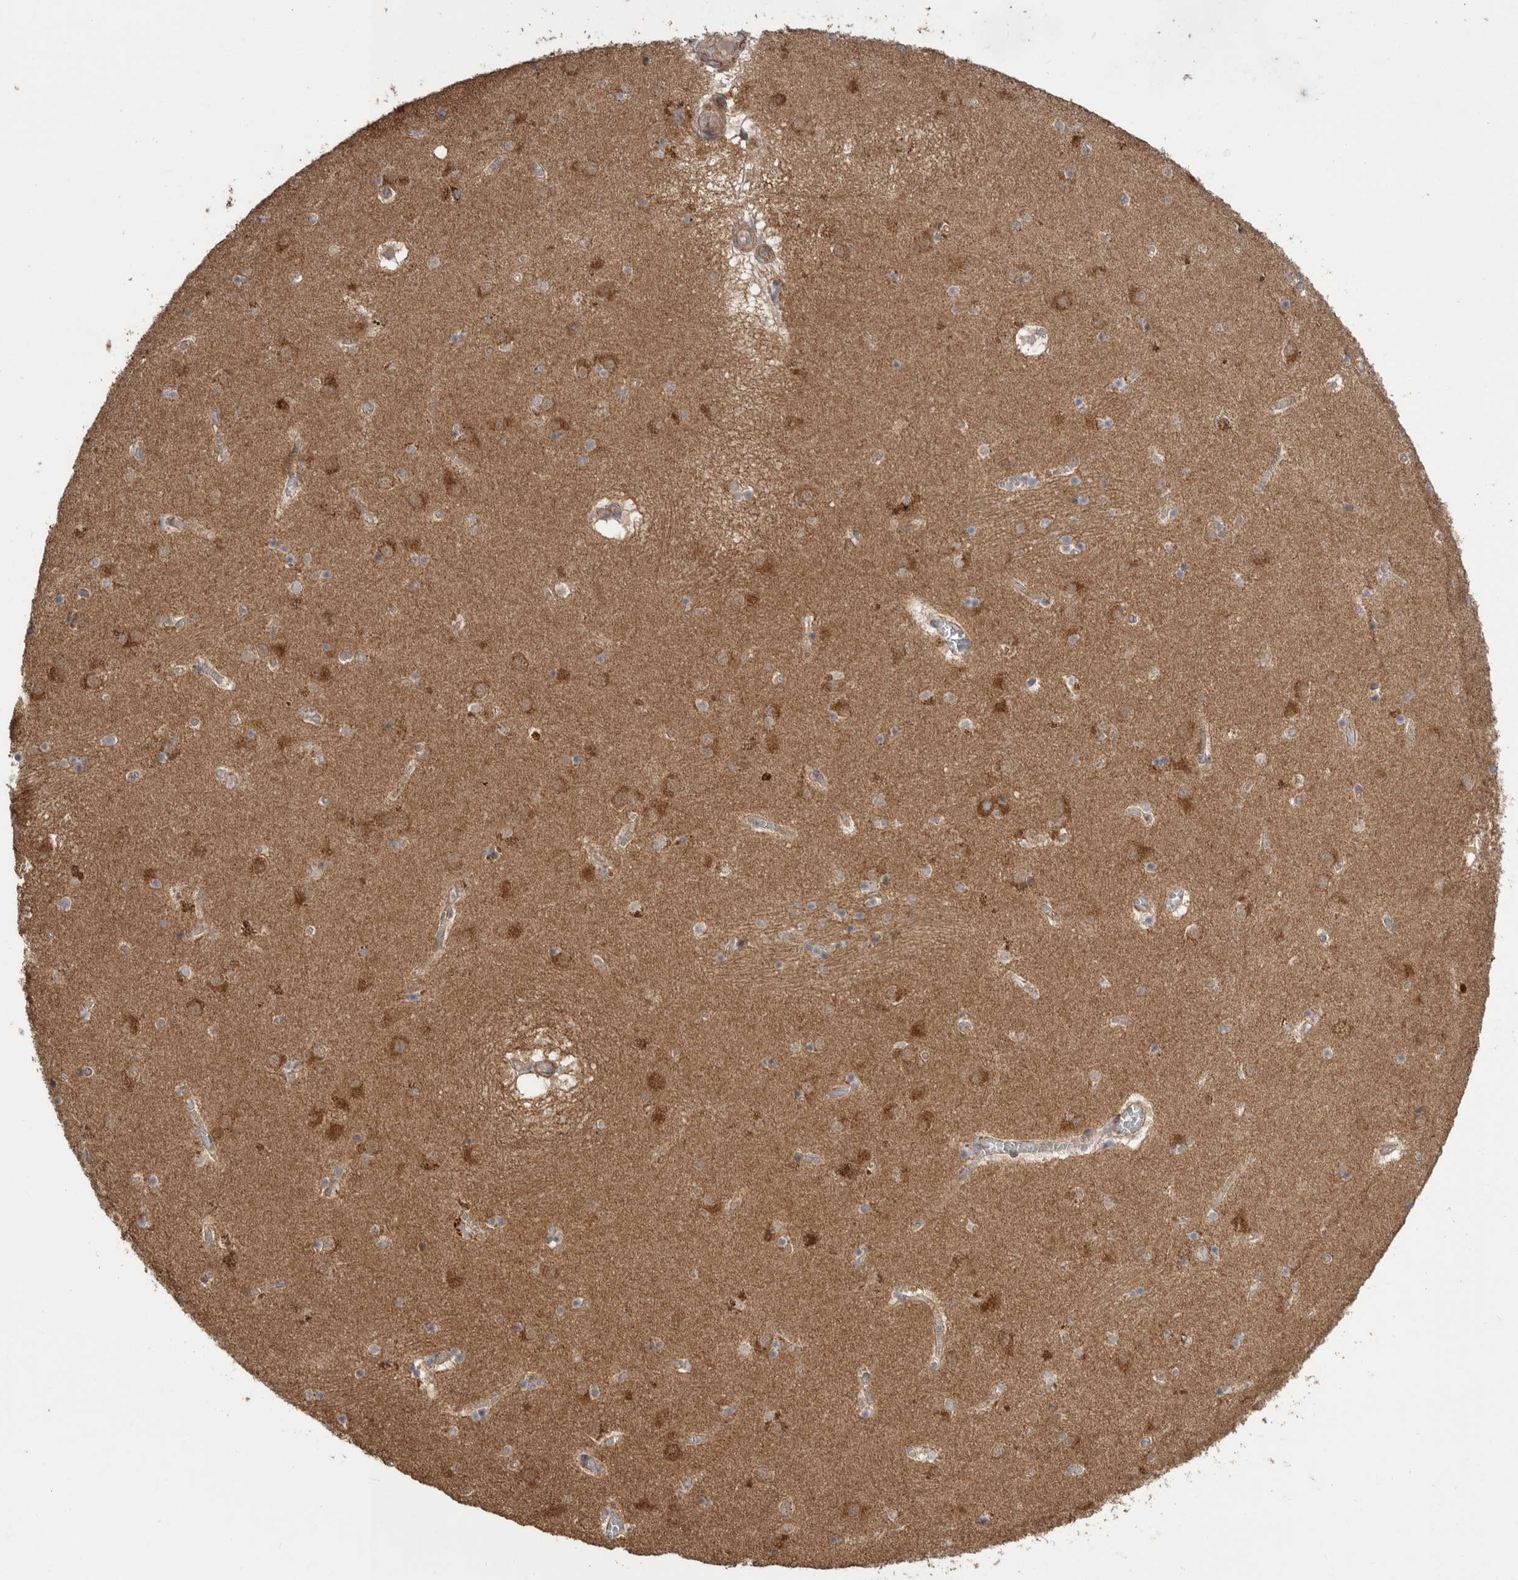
{"staining": {"intensity": "negative", "quantity": "none", "location": "none"}, "tissue": "caudate", "cell_type": "Glial cells", "image_type": "normal", "snomed": [{"axis": "morphology", "description": "Normal tissue, NOS"}, {"axis": "topography", "description": "Lateral ventricle wall"}], "caption": "Micrograph shows no protein positivity in glial cells of unremarkable caudate. Nuclei are stained in blue.", "gene": "PODXL2", "patient": {"sex": "male", "age": 70}}